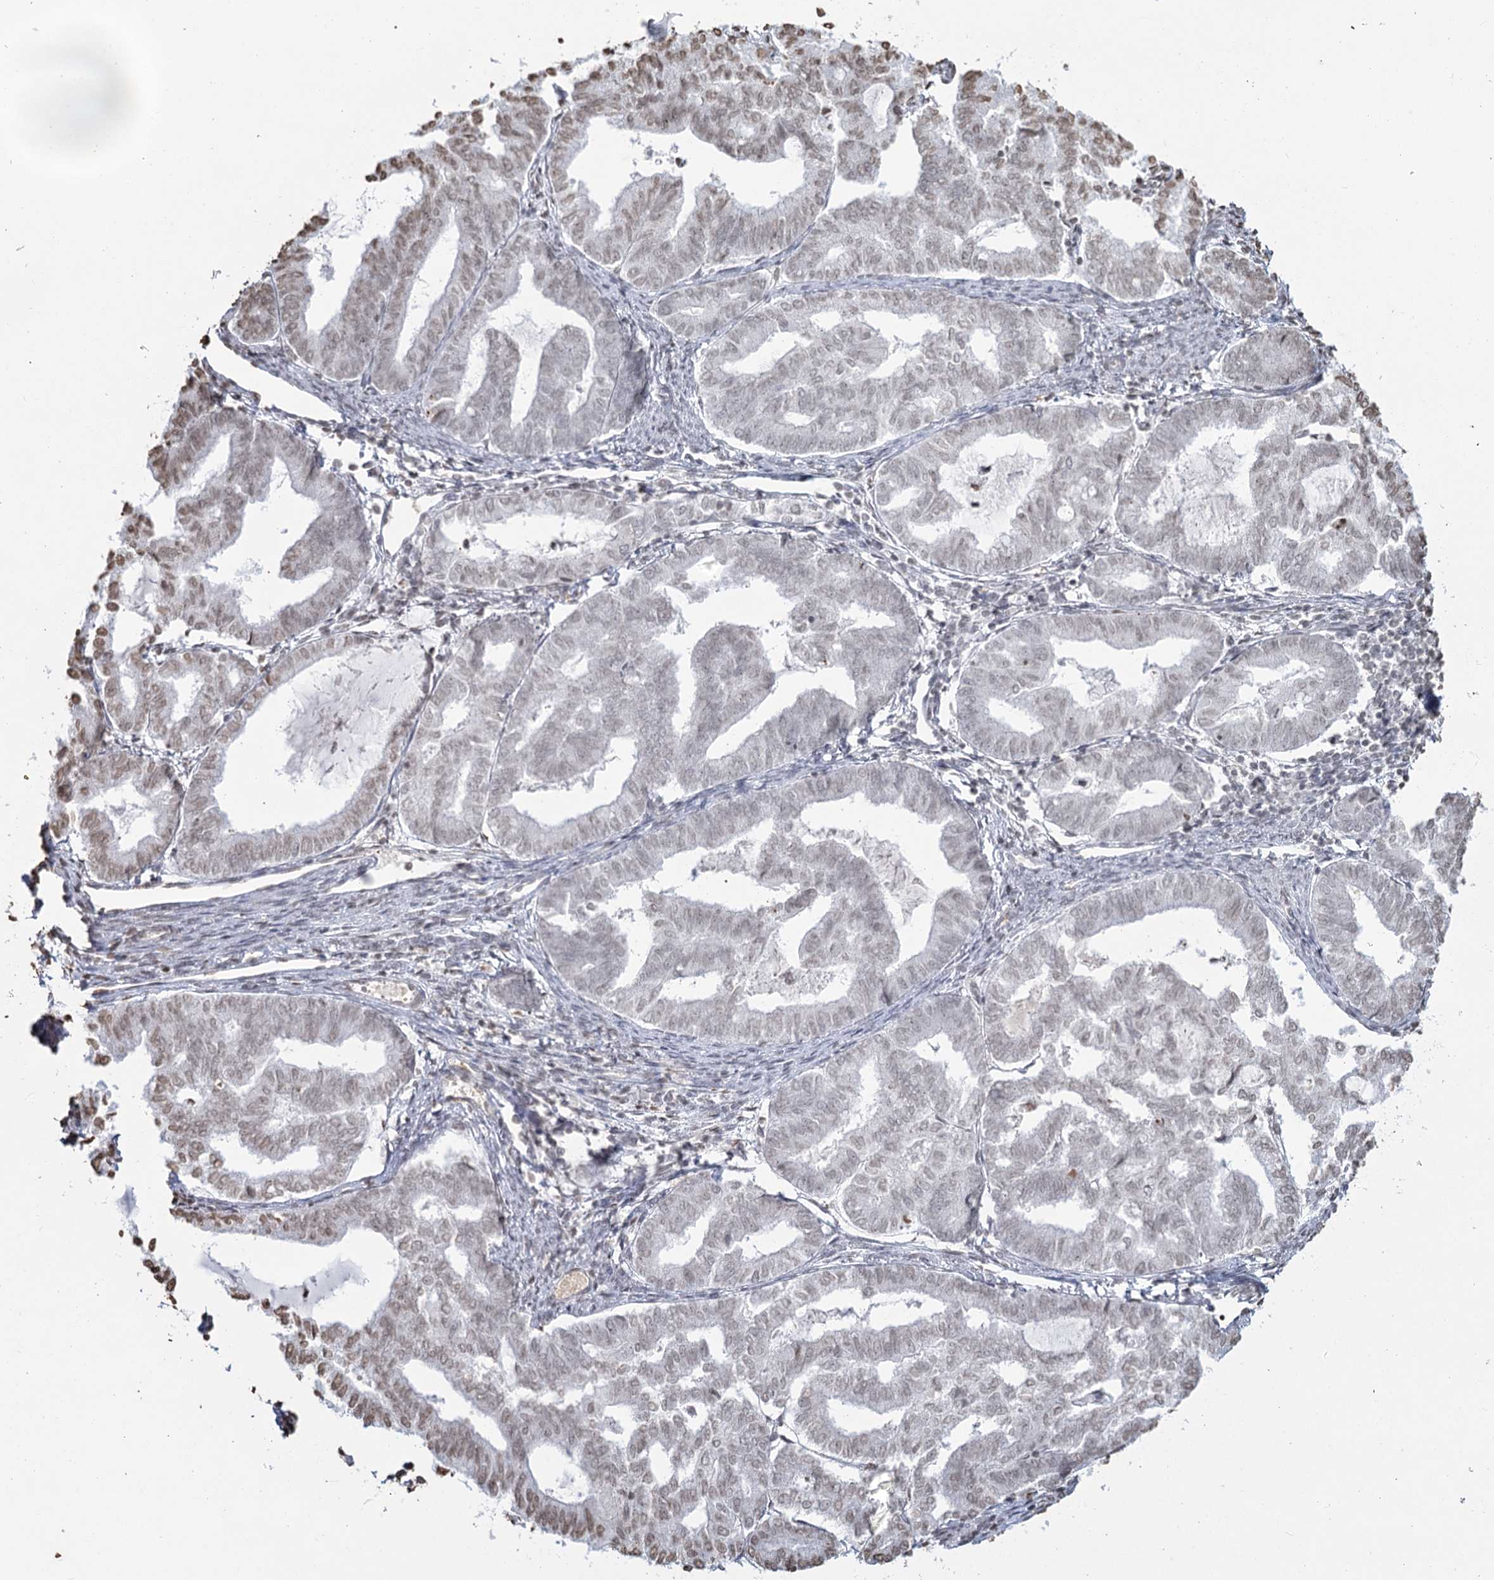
{"staining": {"intensity": "weak", "quantity": "<25%", "location": "nuclear"}, "tissue": "endometrial cancer", "cell_type": "Tumor cells", "image_type": "cancer", "snomed": [{"axis": "morphology", "description": "Adenocarcinoma, NOS"}, {"axis": "topography", "description": "Endometrium"}], "caption": "Immunohistochemistry (IHC) micrograph of neoplastic tissue: endometrial cancer (adenocarcinoma) stained with DAB (3,3'-diaminobenzidine) displays no significant protein expression in tumor cells.", "gene": "FAM13A", "patient": {"sex": "female", "age": 79}}